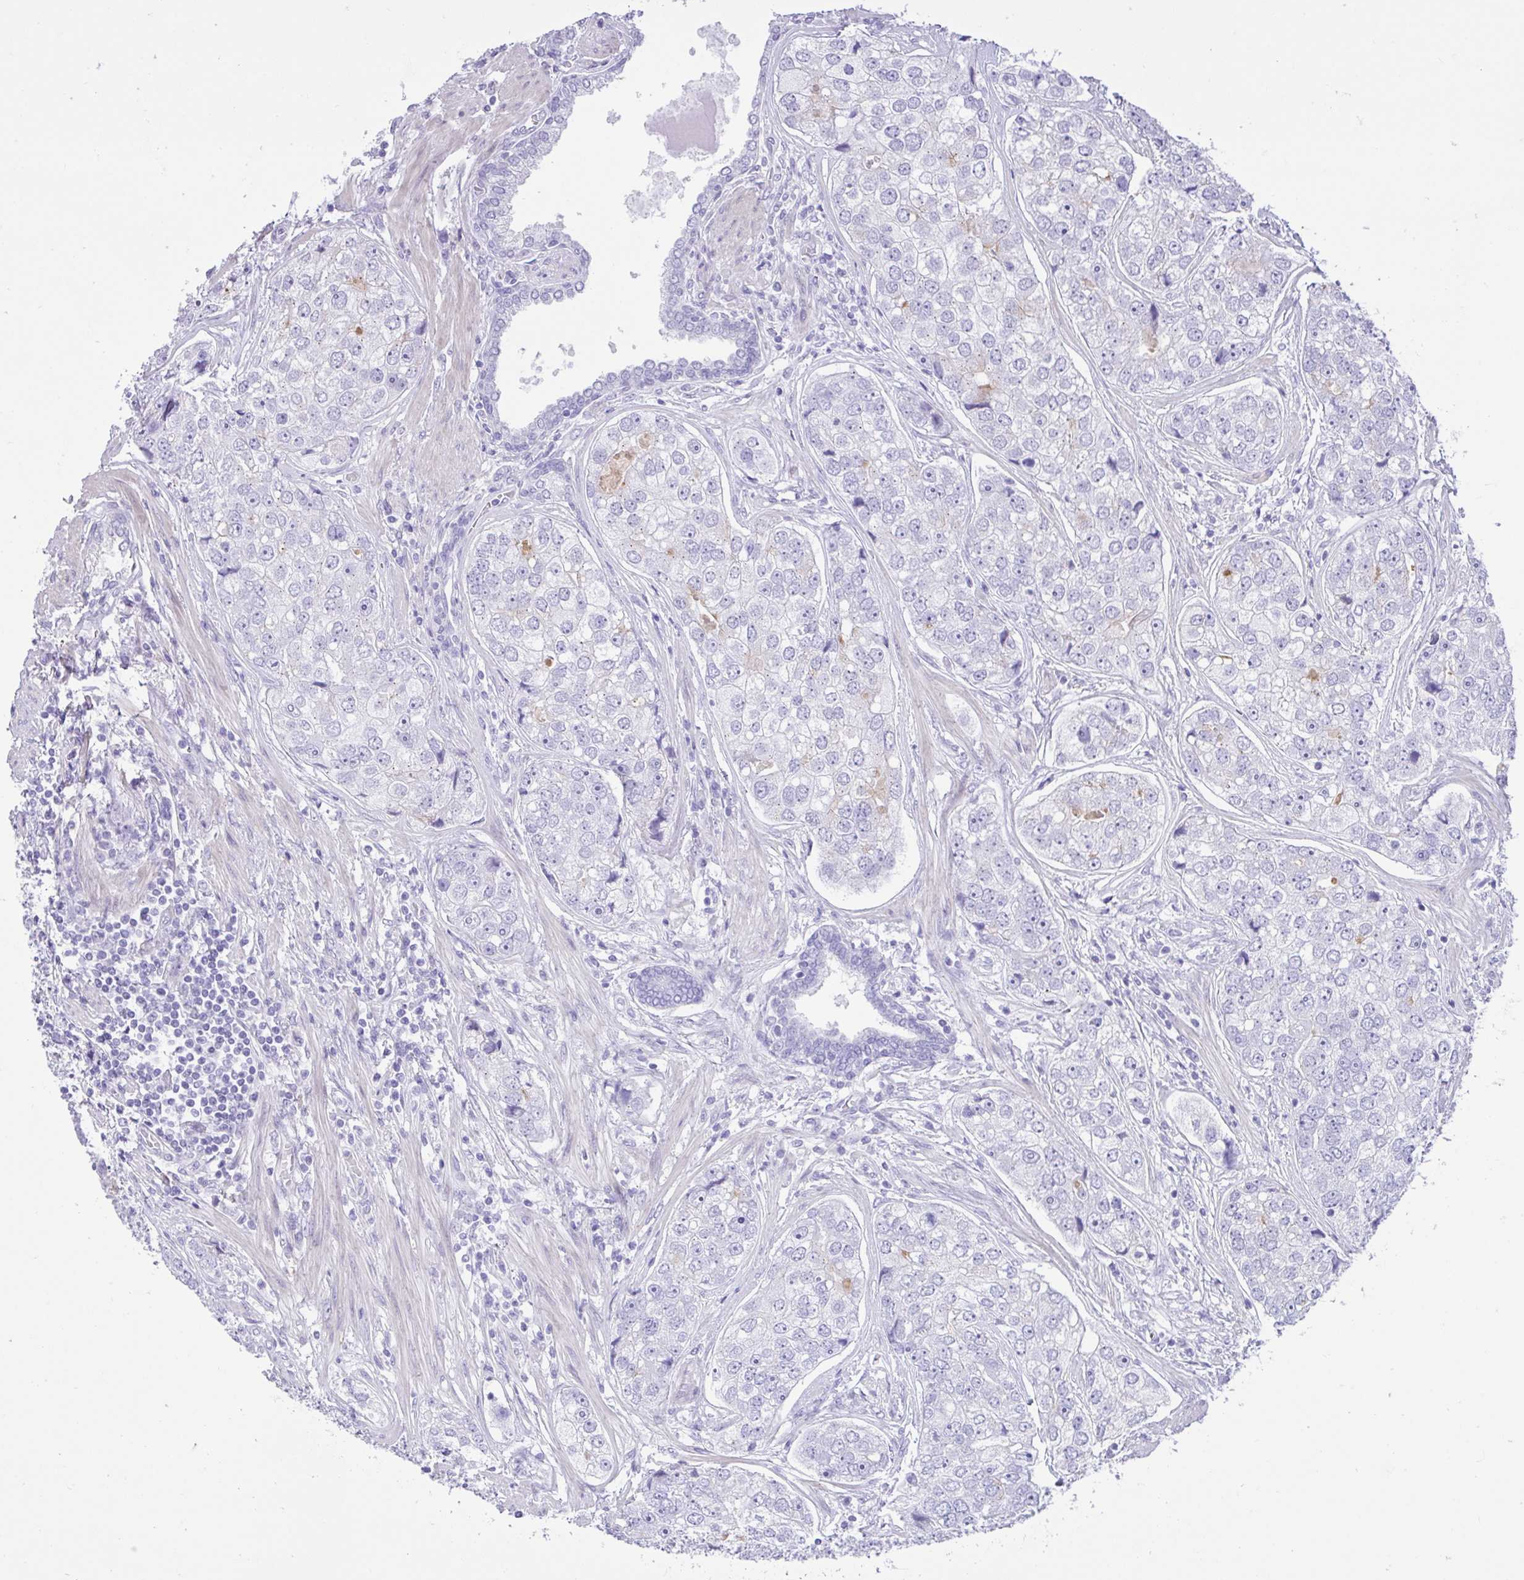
{"staining": {"intensity": "negative", "quantity": "none", "location": "none"}, "tissue": "prostate cancer", "cell_type": "Tumor cells", "image_type": "cancer", "snomed": [{"axis": "morphology", "description": "Adenocarcinoma, High grade"}, {"axis": "topography", "description": "Prostate"}], "caption": "Immunohistochemical staining of high-grade adenocarcinoma (prostate) shows no significant expression in tumor cells.", "gene": "REEP1", "patient": {"sex": "male", "age": 60}}